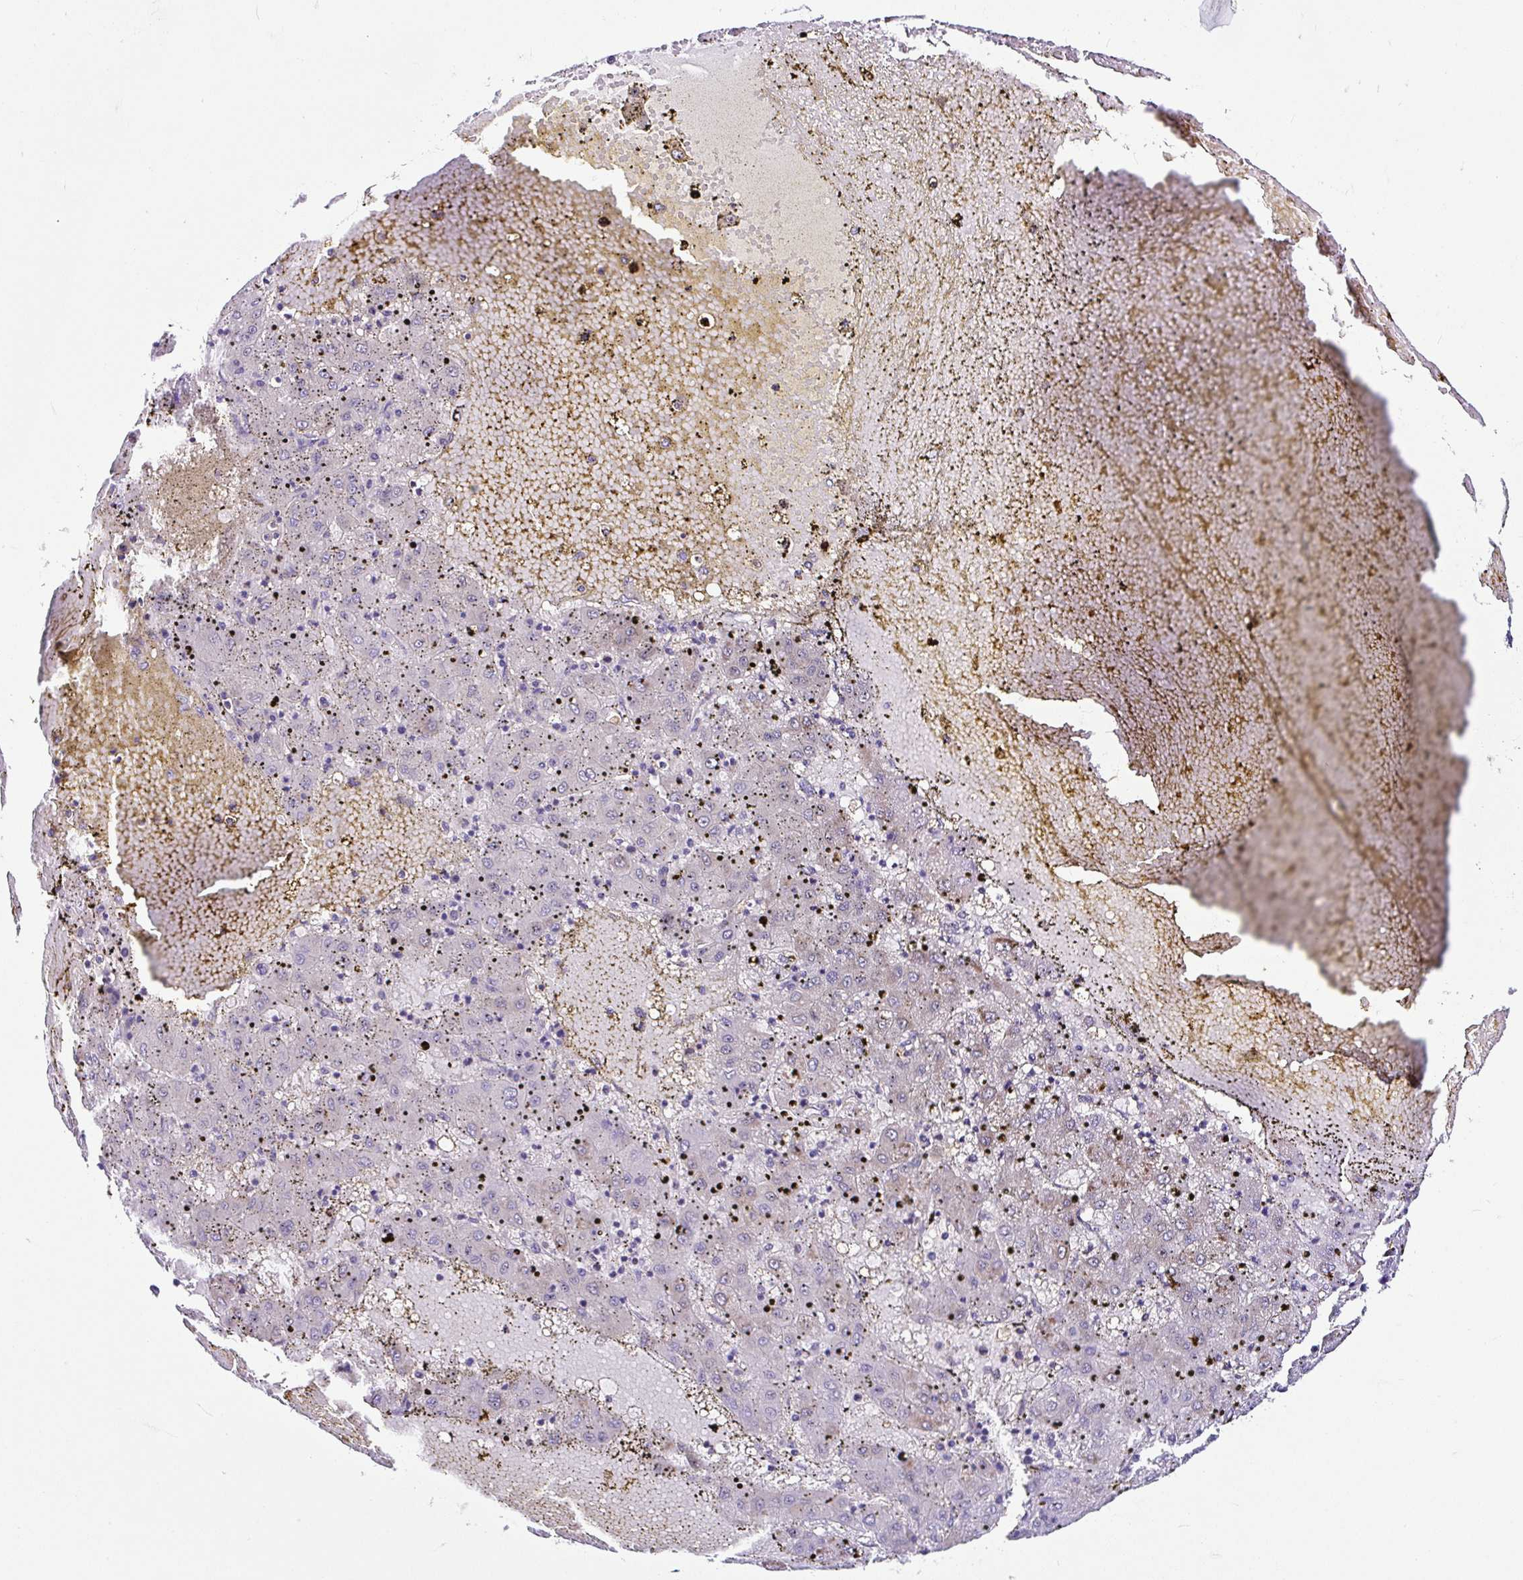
{"staining": {"intensity": "negative", "quantity": "none", "location": "none"}, "tissue": "liver cancer", "cell_type": "Tumor cells", "image_type": "cancer", "snomed": [{"axis": "morphology", "description": "Carcinoma, Hepatocellular, NOS"}, {"axis": "topography", "description": "Liver"}], "caption": "Immunohistochemical staining of liver cancer shows no significant expression in tumor cells. (DAB immunohistochemistry with hematoxylin counter stain).", "gene": "PIN4", "patient": {"sex": "male", "age": 72}}